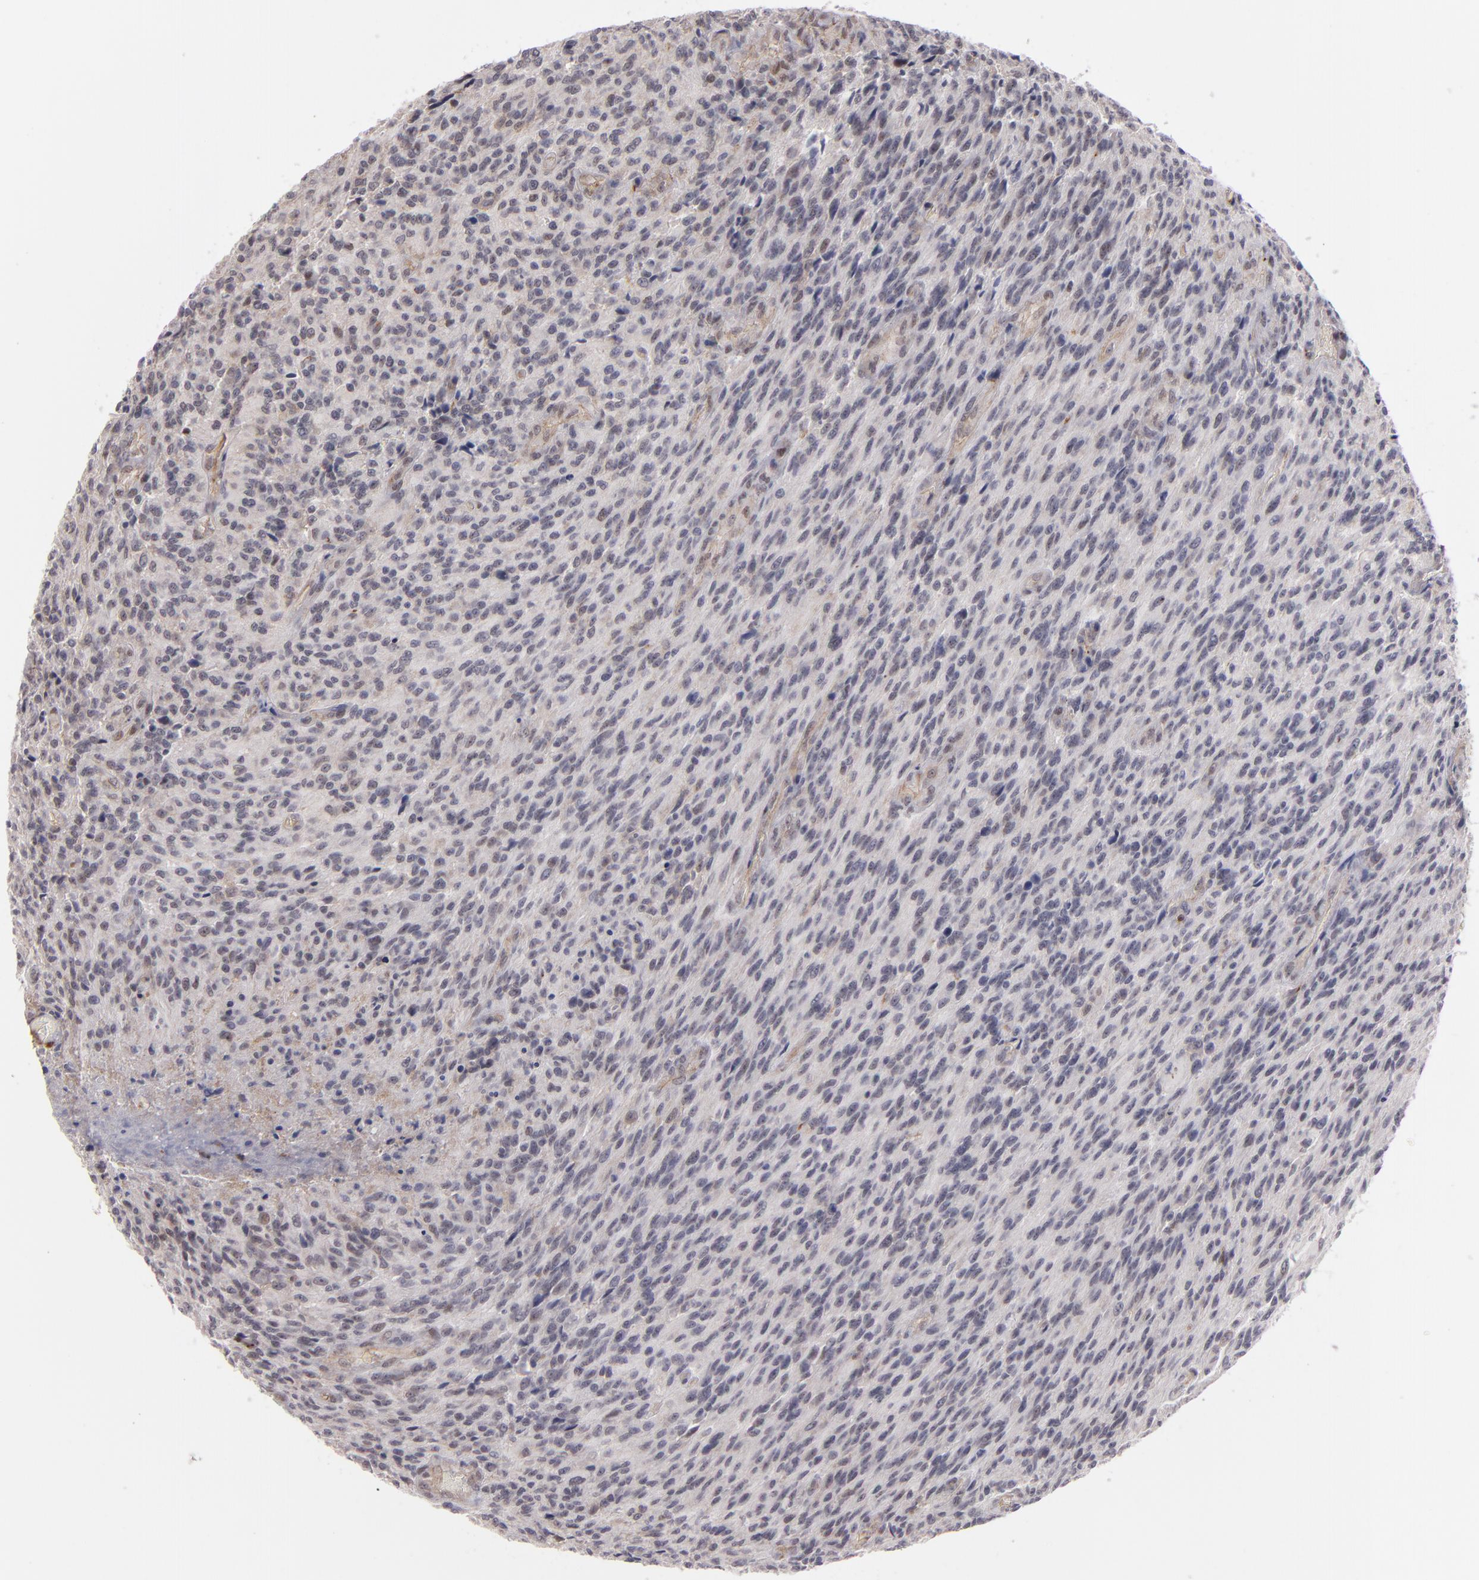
{"staining": {"intensity": "weak", "quantity": "25%-75%", "location": "nuclear"}, "tissue": "glioma", "cell_type": "Tumor cells", "image_type": "cancer", "snomed": [{"axis": "morphology", "description": "Normal tissue, NOS"}, {"axis": "morphology", "description": "Glioma, malignant, High grade"}, {"axis": "topography", "description": "Cerebral cortex"}], "caption": "Weak nuclear staining for a protein is present in about 25%-75% of tumor cells of malignant high-grade glioma using immunohistochemistry (IHC).", "gene": "STX3", "patient": {"sex": "male", "age": 56}}